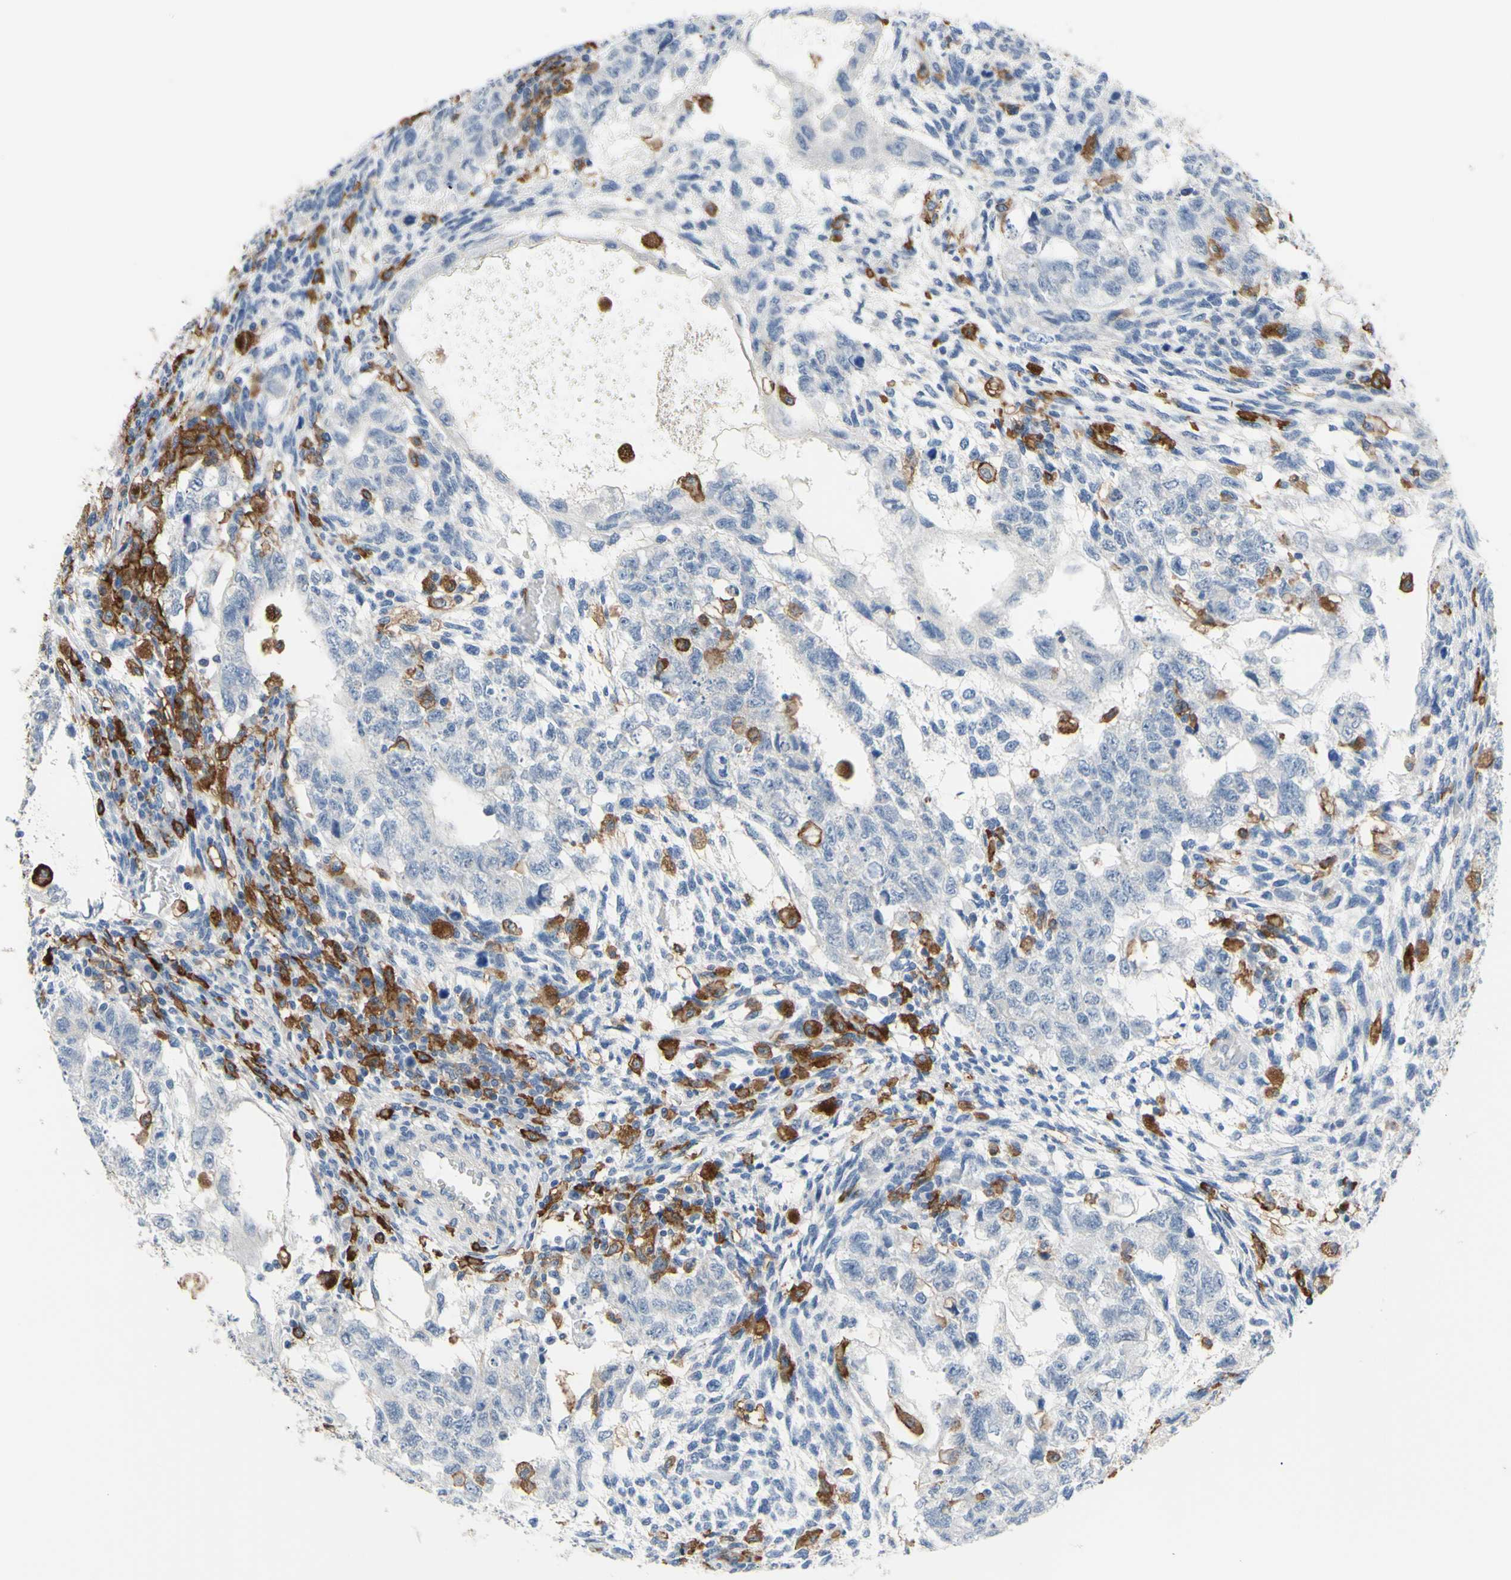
{"staining": {"intensity": "negative", "quantity": "none", "location": "none"}, "tissue": "testis cancer", "cell_type": "Tumor cells", "image_type": "cancer", "snomed": [{"axis": "morphology", "description": "Normal tissue, NOS"}, {"axis": "morphology", "description": "Carcinoma, Embryonal, NOS"}, {"axis": "topography", "description": "Testis"}], "caption": "This is a image of immunohistochemistry staining of testis cancer (embryonal carcinoma), which shows no staining in tumor cells.", "gene": "FCGR2A", "patient": {"sex": "male", "age": 36}}